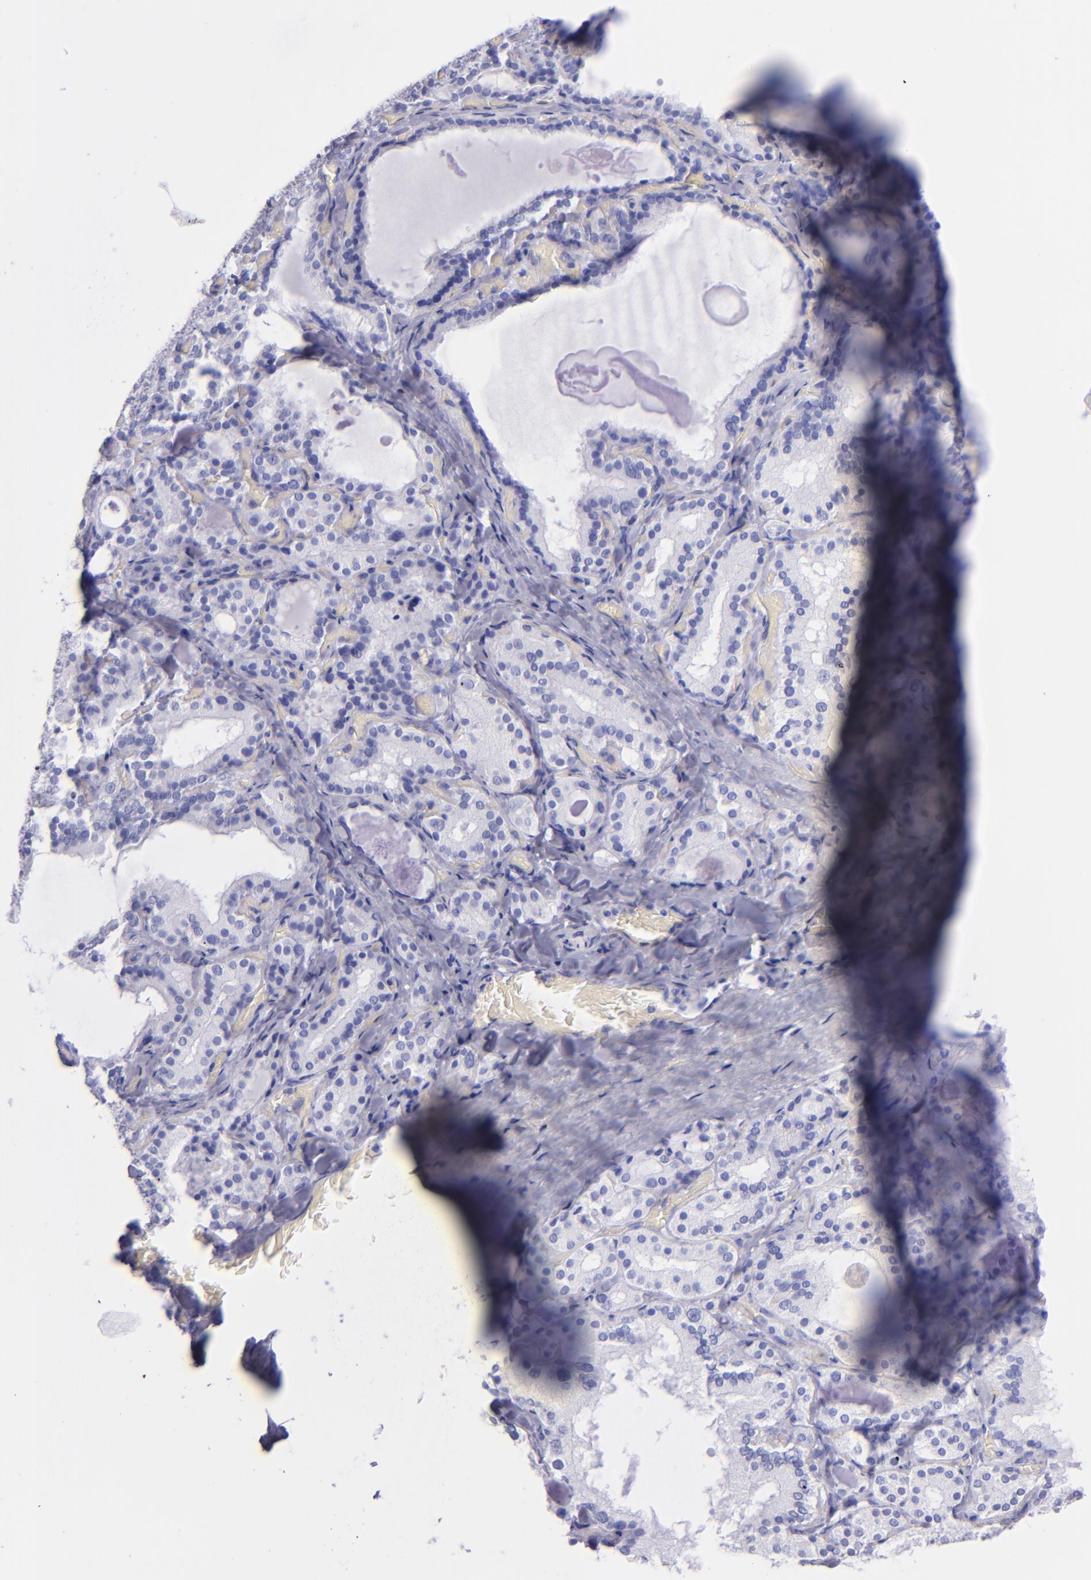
{"staining": {"intensity": "negative", "quantity": "none", "location": "none"}, "tissue": "thyroid gland", "cell_type": "Glandular cells", "image_type": "normal", "snomed": [{"axis": "morphology", "description": "Normal tissue, NOS"}, {"axis": "topography", "description": "Thyroid gland"}], "caption": "IHC of unremarkable human thyroid gland exhibits no expression in glandular cells.", "gene": "SFTPA2", "patient": {"sex": "female", "age": 33}}